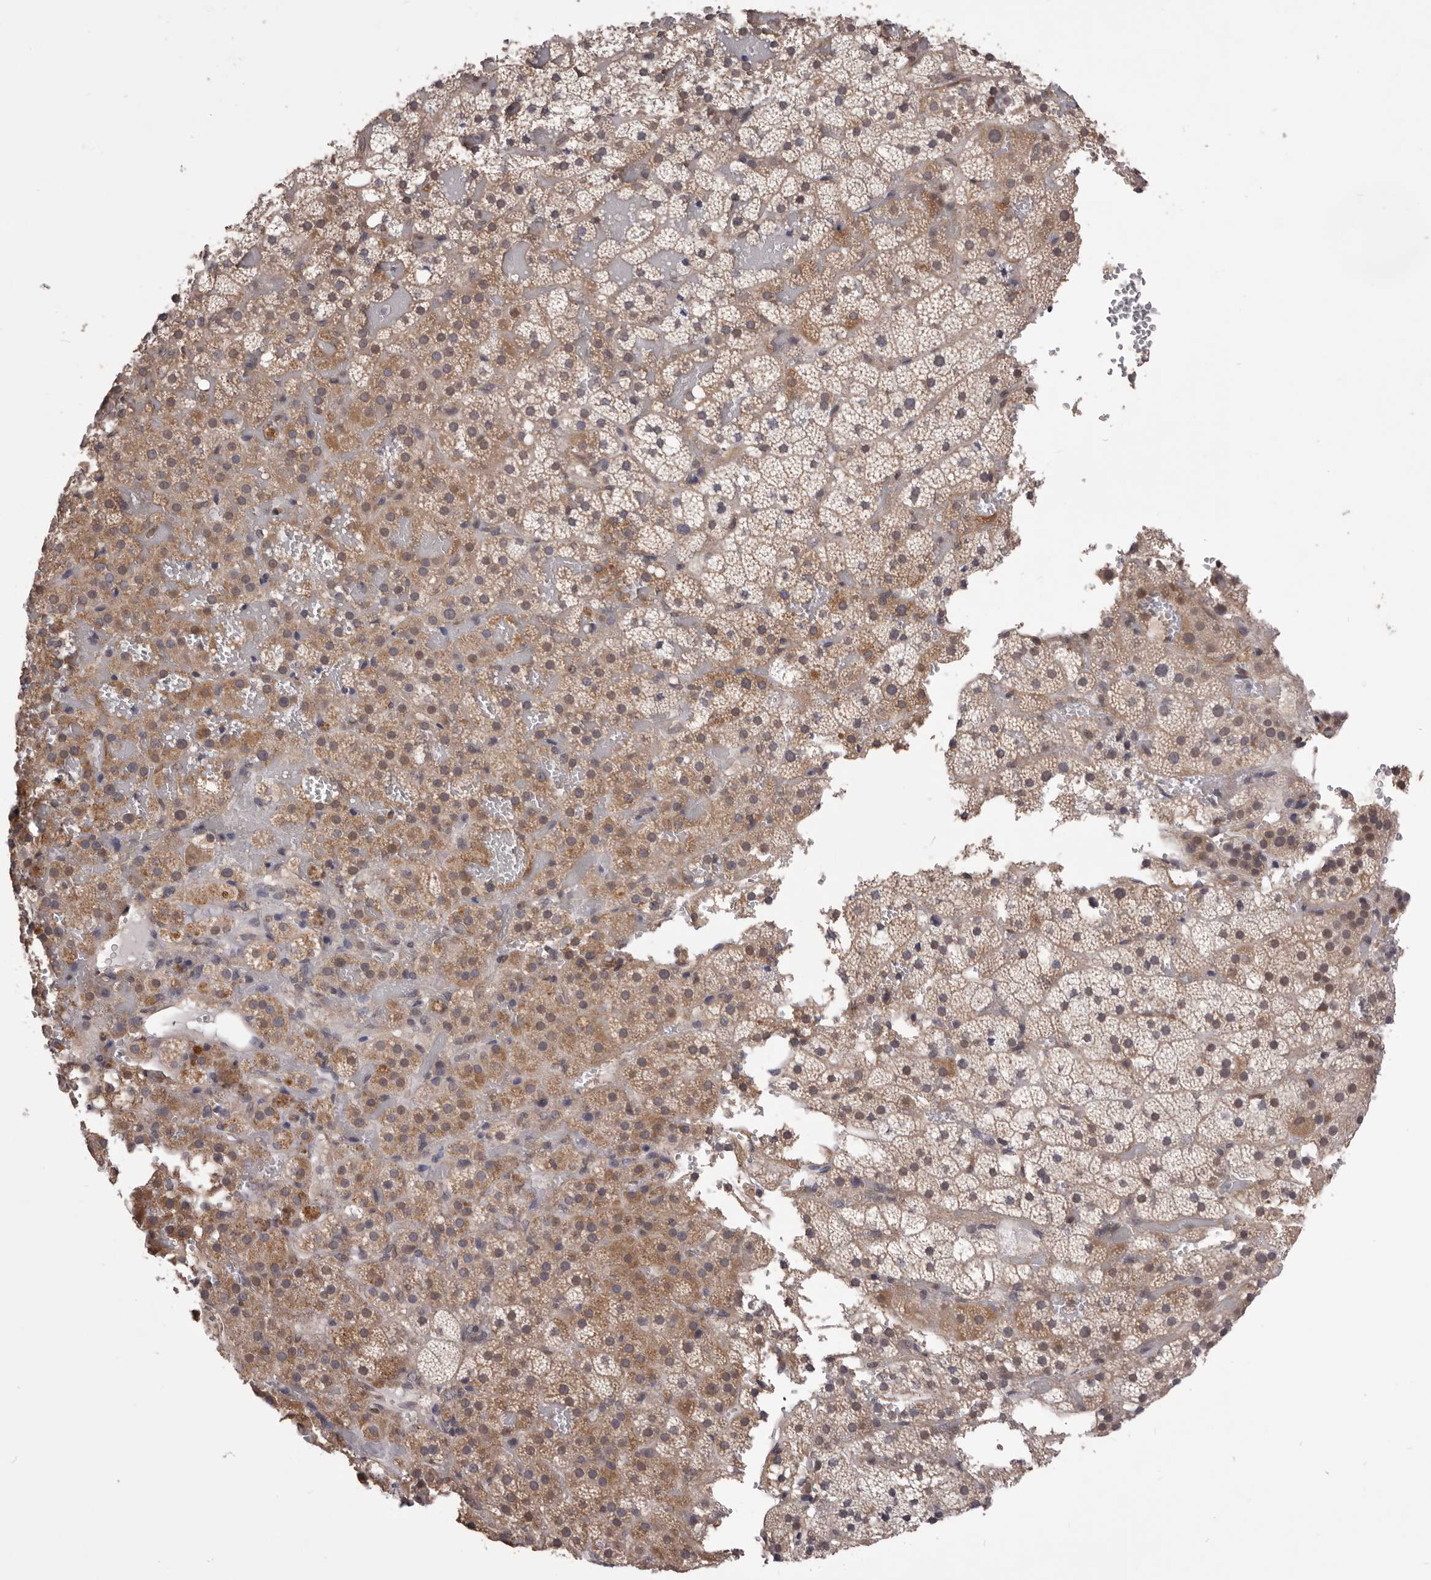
{"staining": {"intensity": "moderate", "quantity": "25%-75%", "location": "cytoplasmic/membranous"}, "tissue": "adrenal gland", "cell_type": "Glandular cells", "image_type": "normal", "snomed": [{"axis": "morphology", "description": "Normal tissue, NOS"}, {"axis": "topography", "description": "Adrenal gland"}], "caption": "Glandular cells demonstrate medium levels of moderate cytoplasmic/membranous staining in about 25%-75% of cells in normal adrenal gland. (Brightfield microscopy of DAB IHC at high magnification).", "gene": "CELF3", "patient": {"sex": "female", "age": 59}}